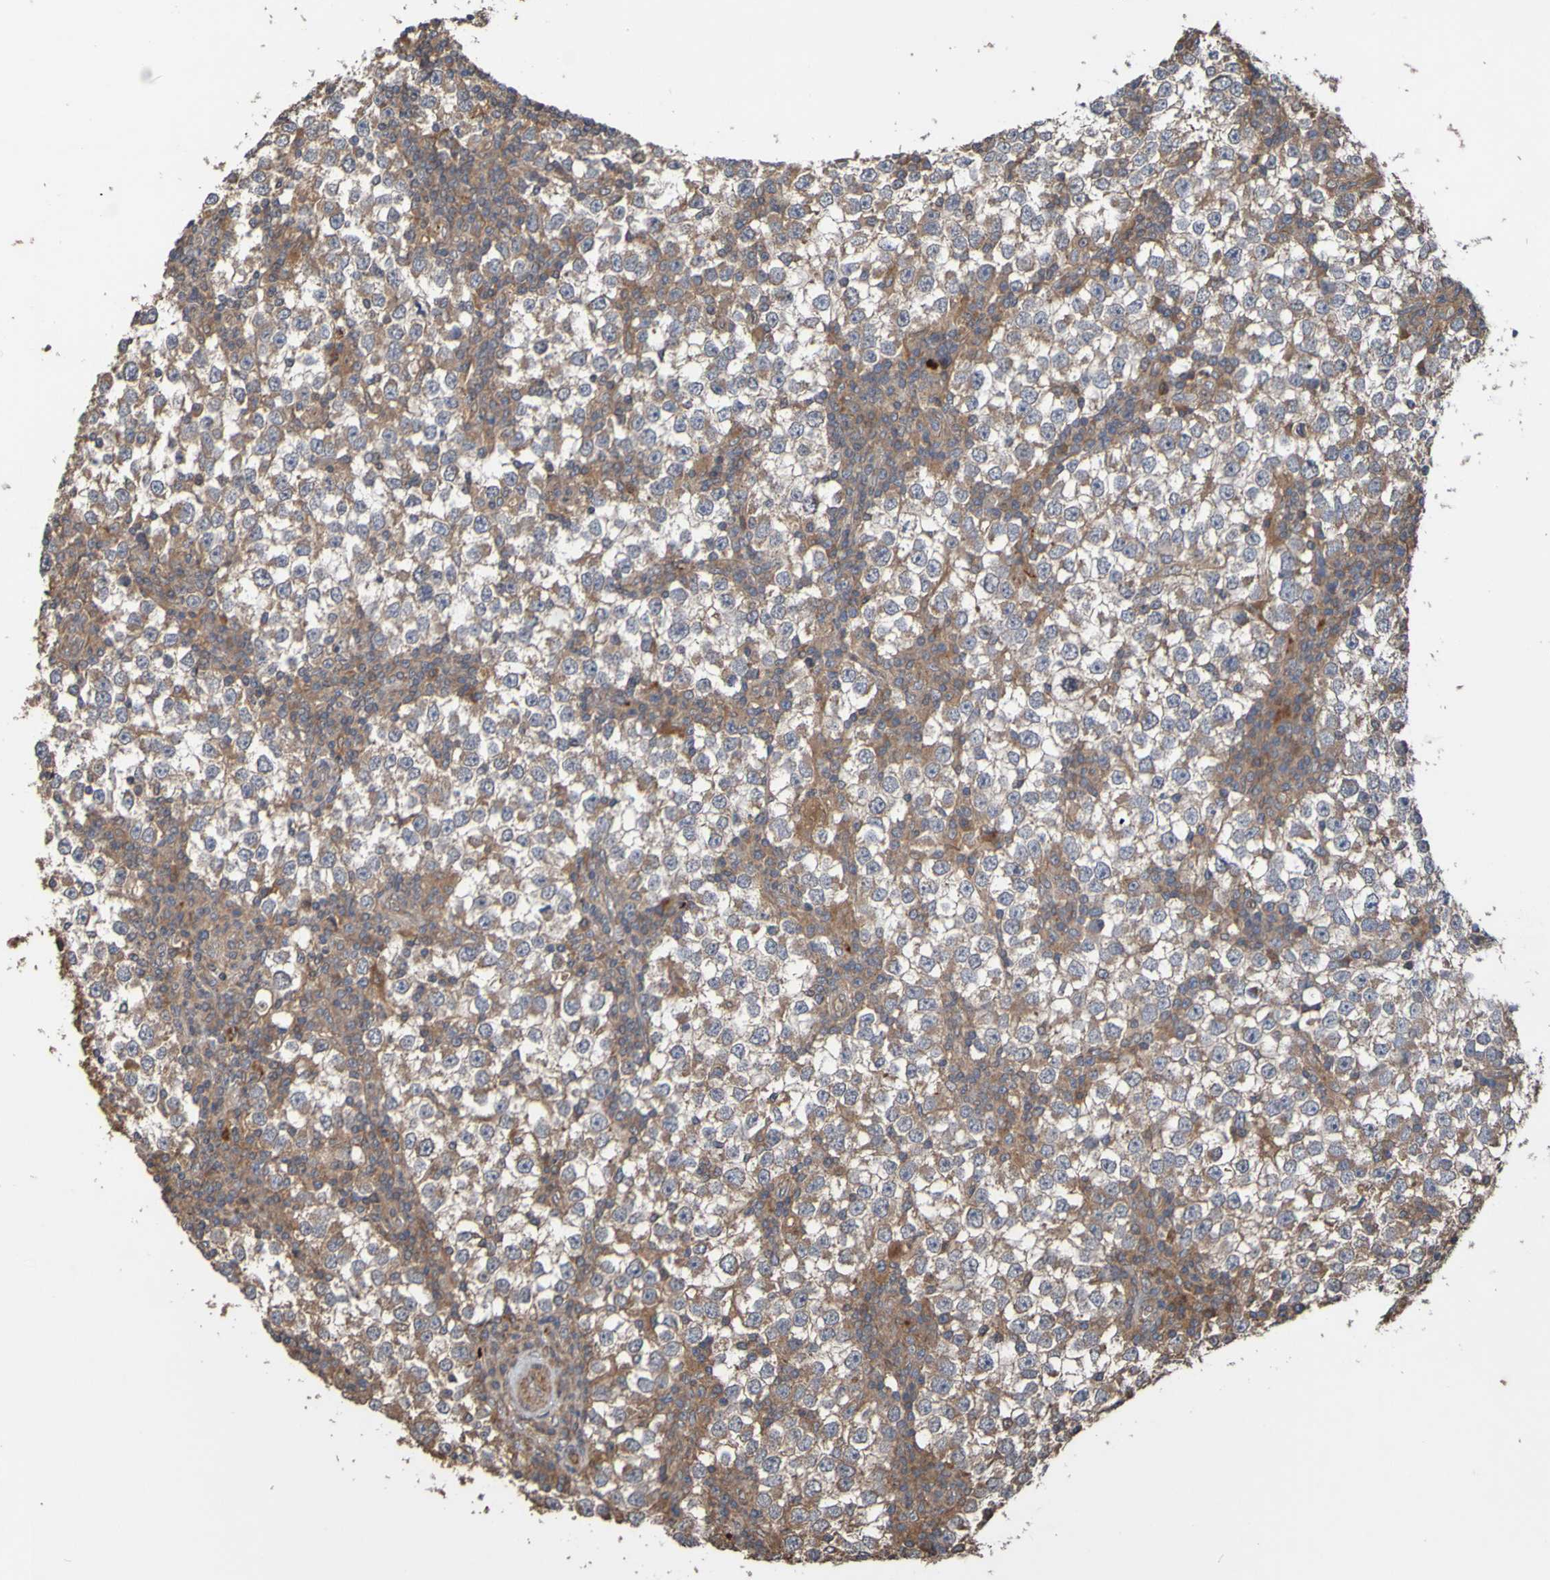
{"staining": {"intensity": "weak", "quantity": ">75%", "location": "cytoplasmic/membranous"}, "tissue": "testis cancer", "cell_type": "Tumor cells", "image_type": "cancer", "snomed": [{"axis": "morphology", "description": "Seminoma, NOS"}, {"axis": "topography", "description": "Testis"}], "caption": "Seminoma (testis) tissue displays weak cytoplasmic/membranous expression in about >75% of tumor cells", "gene": "UCN", "patient": {"sex": "male", "age": 65}}